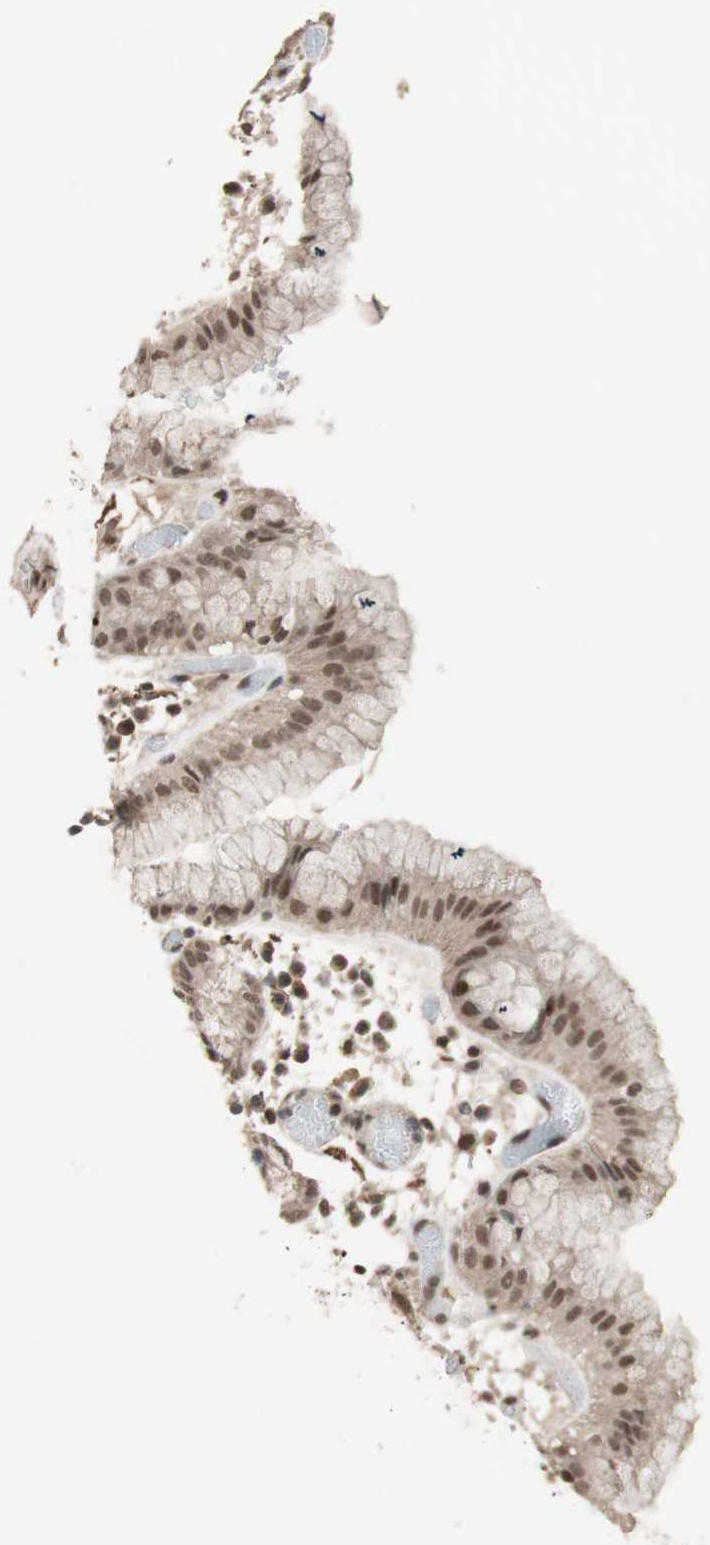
{"staining": {"intensity": "weak", "quantity": ">75%", "location": "cytoplasmic/membranous,nuclear"}, "tissue": "stomach", "cell_type": "Glandular cells", "image_type": "normal", "snomed": [{"axis": "morphology", "description": "Normal tissue, NOS"}, {"axis": "topography", "description": "Stomach"}, {"axis": "topography", "description": "Stomach, lower"}], "caption": "Stomach stained for a protein (brown) shows weak cytoplasmic/membranous,nuclear positive expression in about >75% of glandular cells.", "gene": "DRAP1", "patient": {"sex": "female", "age": 75}}